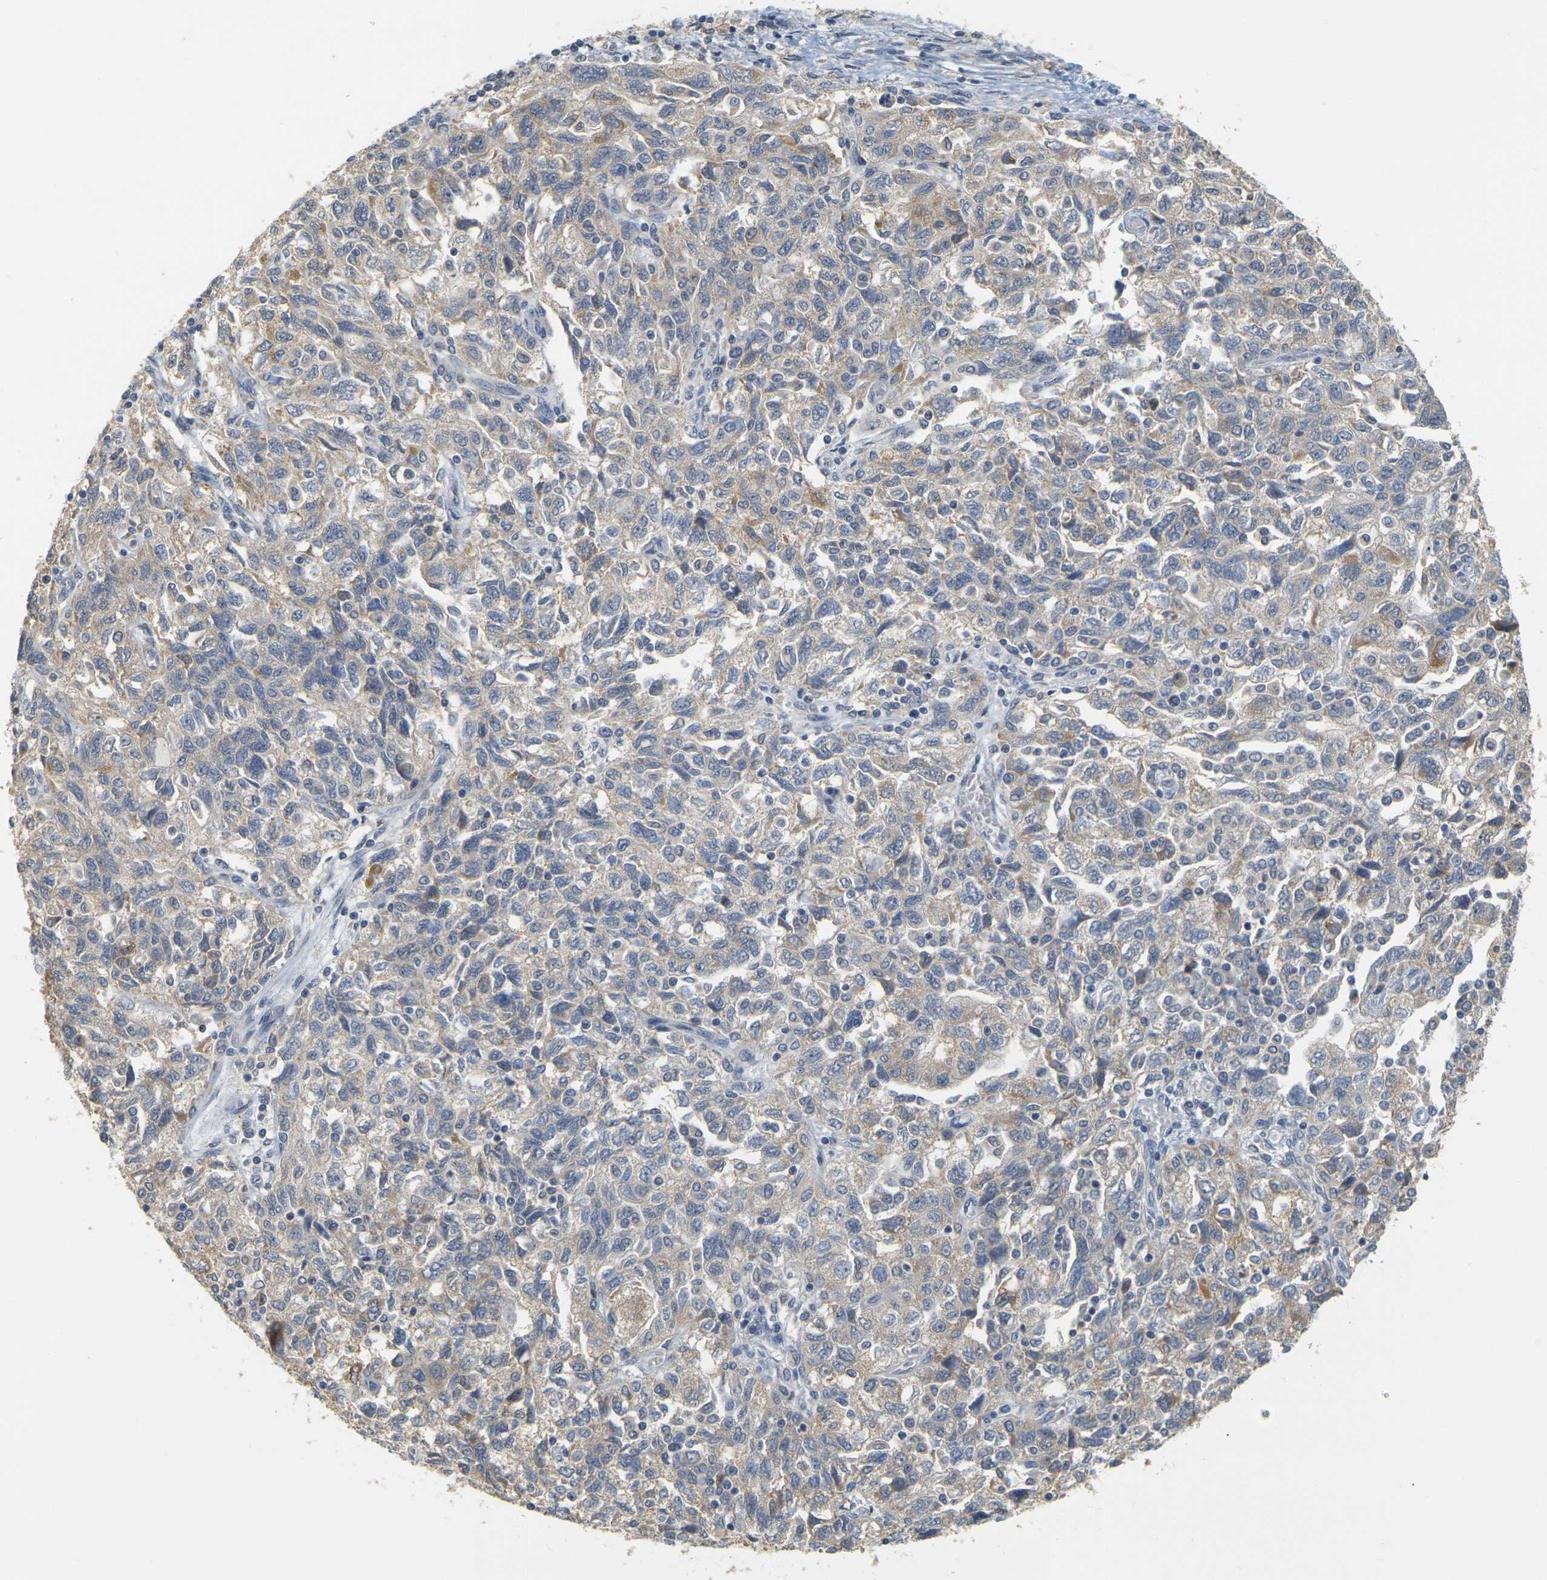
{"staining": {"intensity": "weak", "quantity": ">75%", "location": "cytoplasmic/membranous"}, "tissue": "ovarian cancer", "cell_type": "Tumor cells", "image_type": "cancer", "snomed": [{"axis": "morphology", "description": "Carcinoma, NOS"}, {"axis": "morphology", "description": "Cystadenocarcinoma, serous, NOS"}, {"axis": "topography", "description": "Ovary"}], "caption": "A brown stain labels weak cytoplasmic/membranous positivity of a protein in human ovarian cancer tumor cells.", "gene": "GDAP1", "patient": {"sex": "female", "age": 69}}